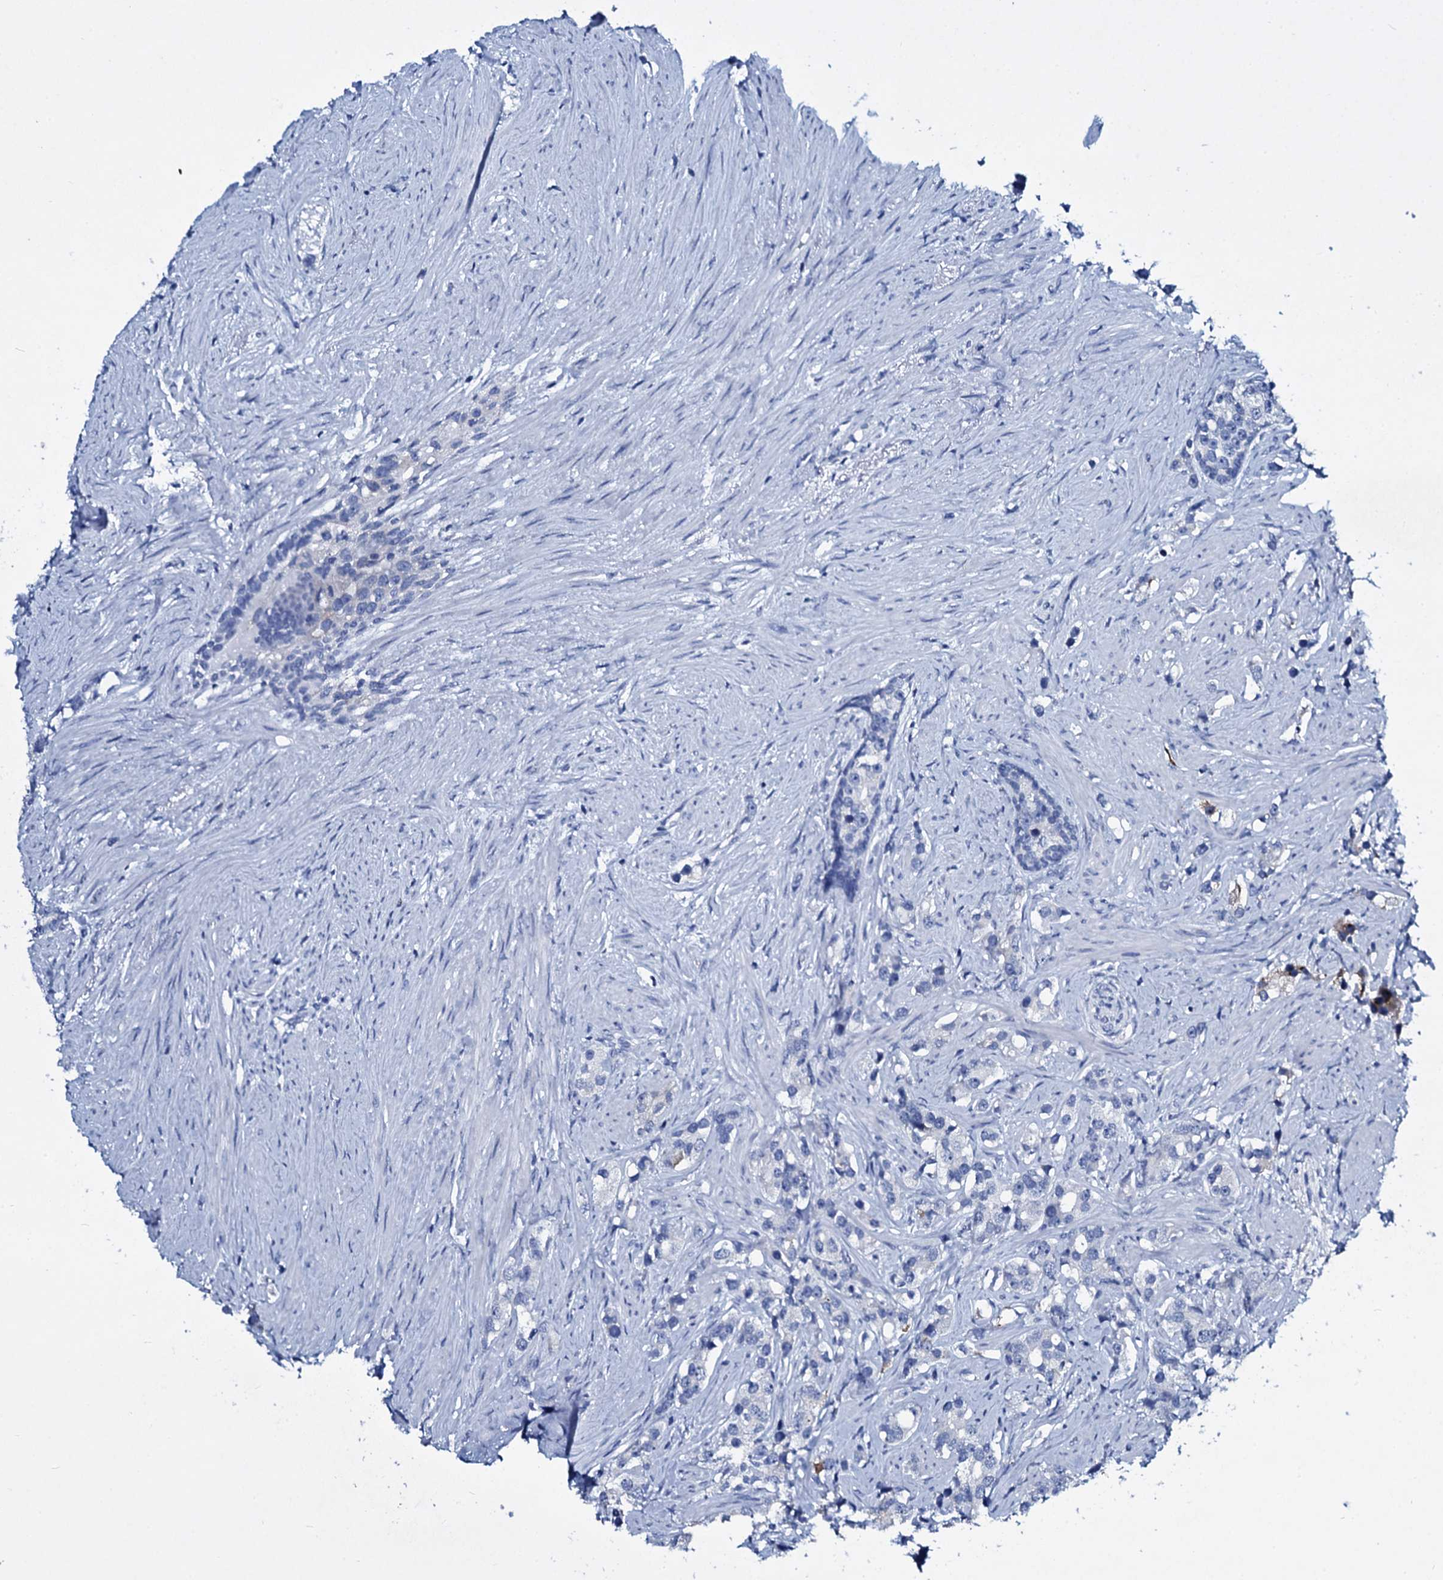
{"staining": {"intensity": "negative", "quantity": "none", "location": "none"}, "tissue": "prostate cancer", "cell_type": "Tumor cells", "image_type": "cancer", "snomed": [{"axis": "morphology", "description": "Adenocarcinoma, High grade"}, {"axis": "topography", "description": "Prostate"}], "caption": "IHC photomicrograph of neoplastic tissue: prostate cancer stained with DAB displays no significant protein staining in tumor cells.", "gene": "TPGS2", "patient": {"sex": "male", "age": 63}}